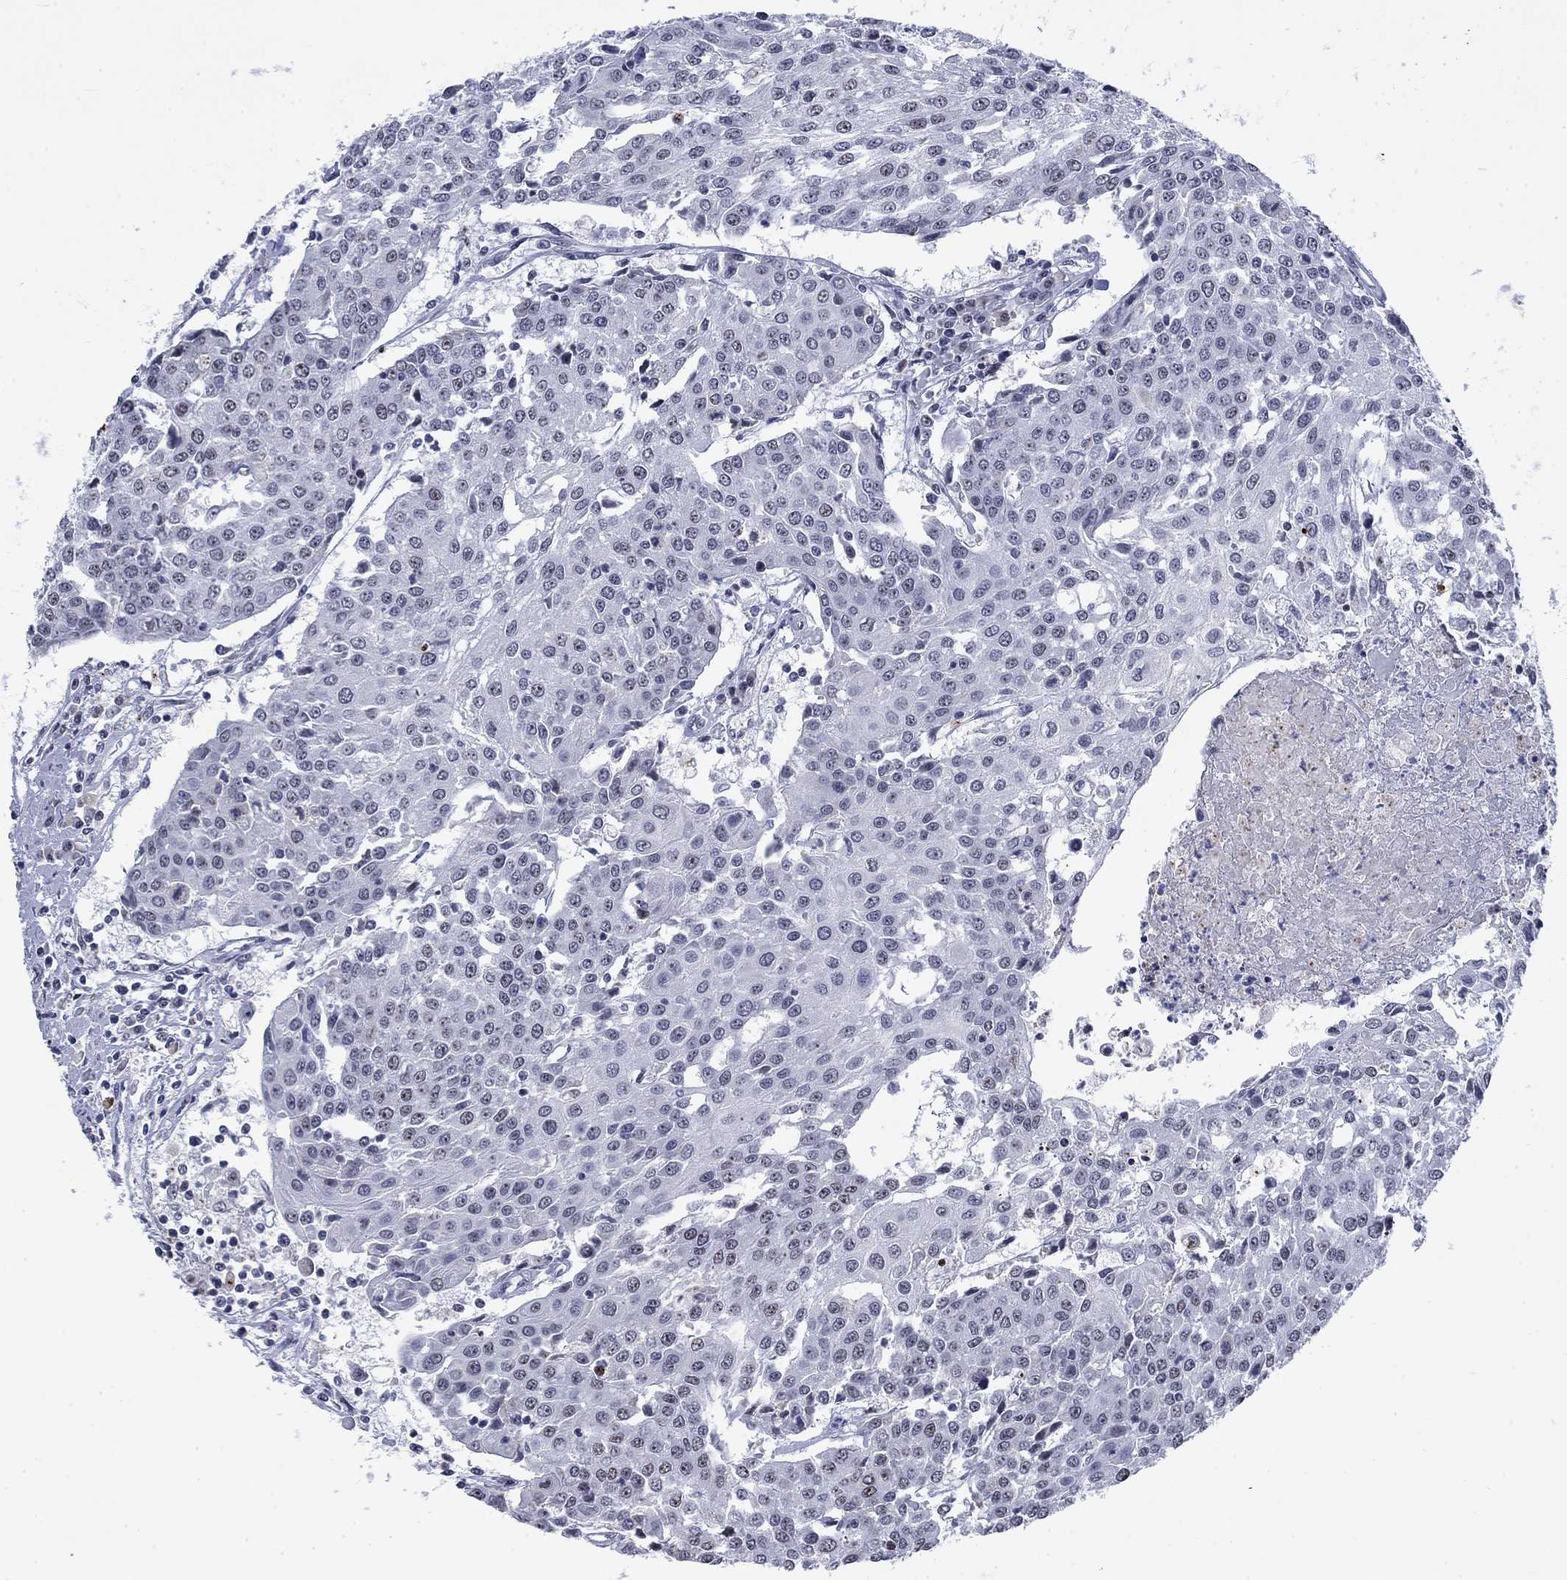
{"staining": {"intensity": "negative", "quantity": "none", "location": "none"}, "tissue": "urothelial cancer", "cell_type": "Tumor cells", "image_type": "cancer", "snomed": [{"axis": "morphology", "description": "Urothelial carcinoma, High grade"}, {"axis": "topography", "description": "Urinary bladder"}], "caption": "DAB (3,3'-diaminobenzidine) immunohistochemical staining of urothelial cancer demonstrates no significant expression in tumor cells.", "gene": "CSRNP3", "patient": {"sex": "female", "age": 85}}